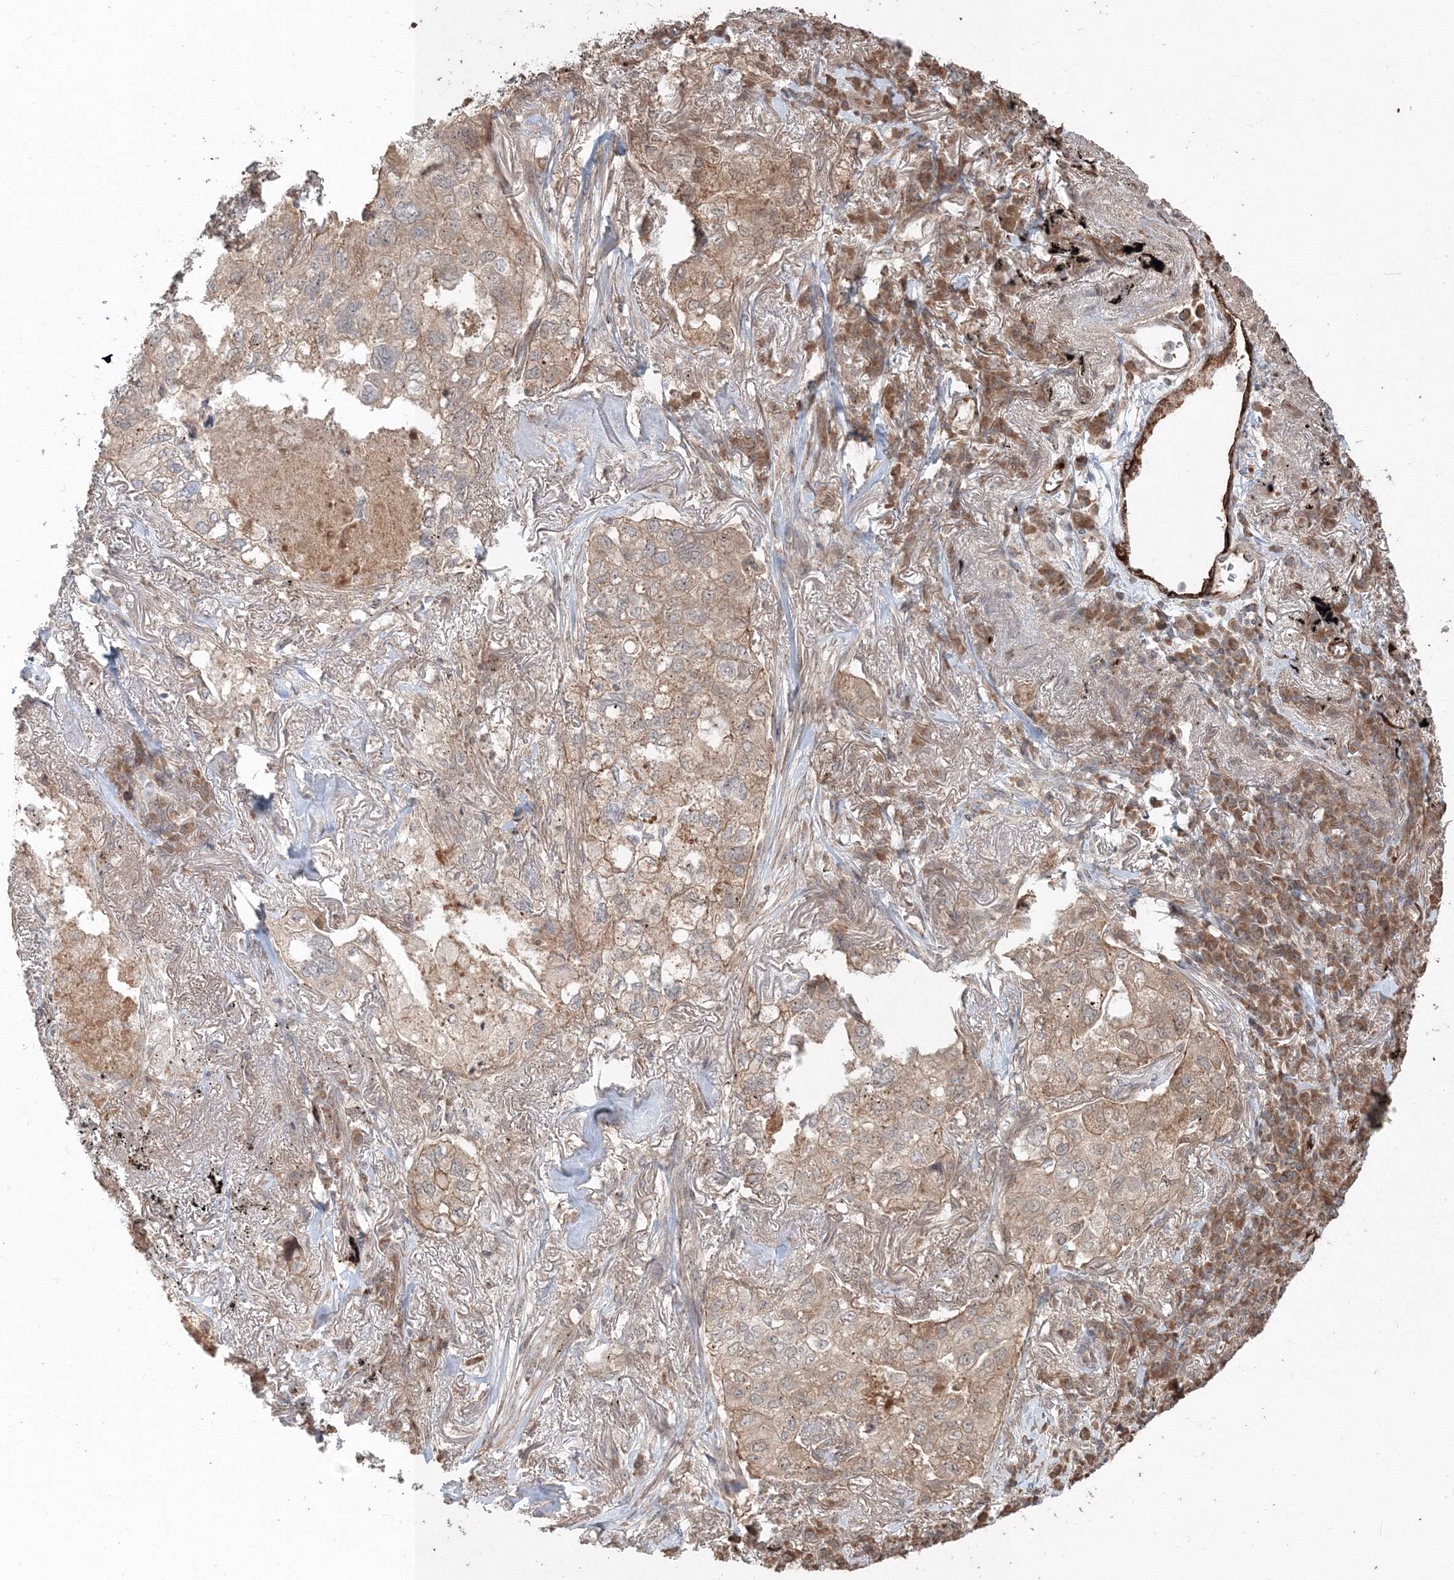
{"staining": {"intensity": "weak", "quantity": "<25%", "location": "cytoplasmic/membranous"}, "tissue": "lung cancer", "cell_type": "Tumor cells", "image_type": "cancer", "snomed": [{"axis": "morphology", "description": "Adenocarcinoma, NOS"}, {"axis": "topography", "description": "Lung"}], "caption": "The photomicrograph displays no staining of tumor cells in lung adenocarcinoma.", "gene": "ANAPC16", "patient": {"sex": "male", "age": 65}}